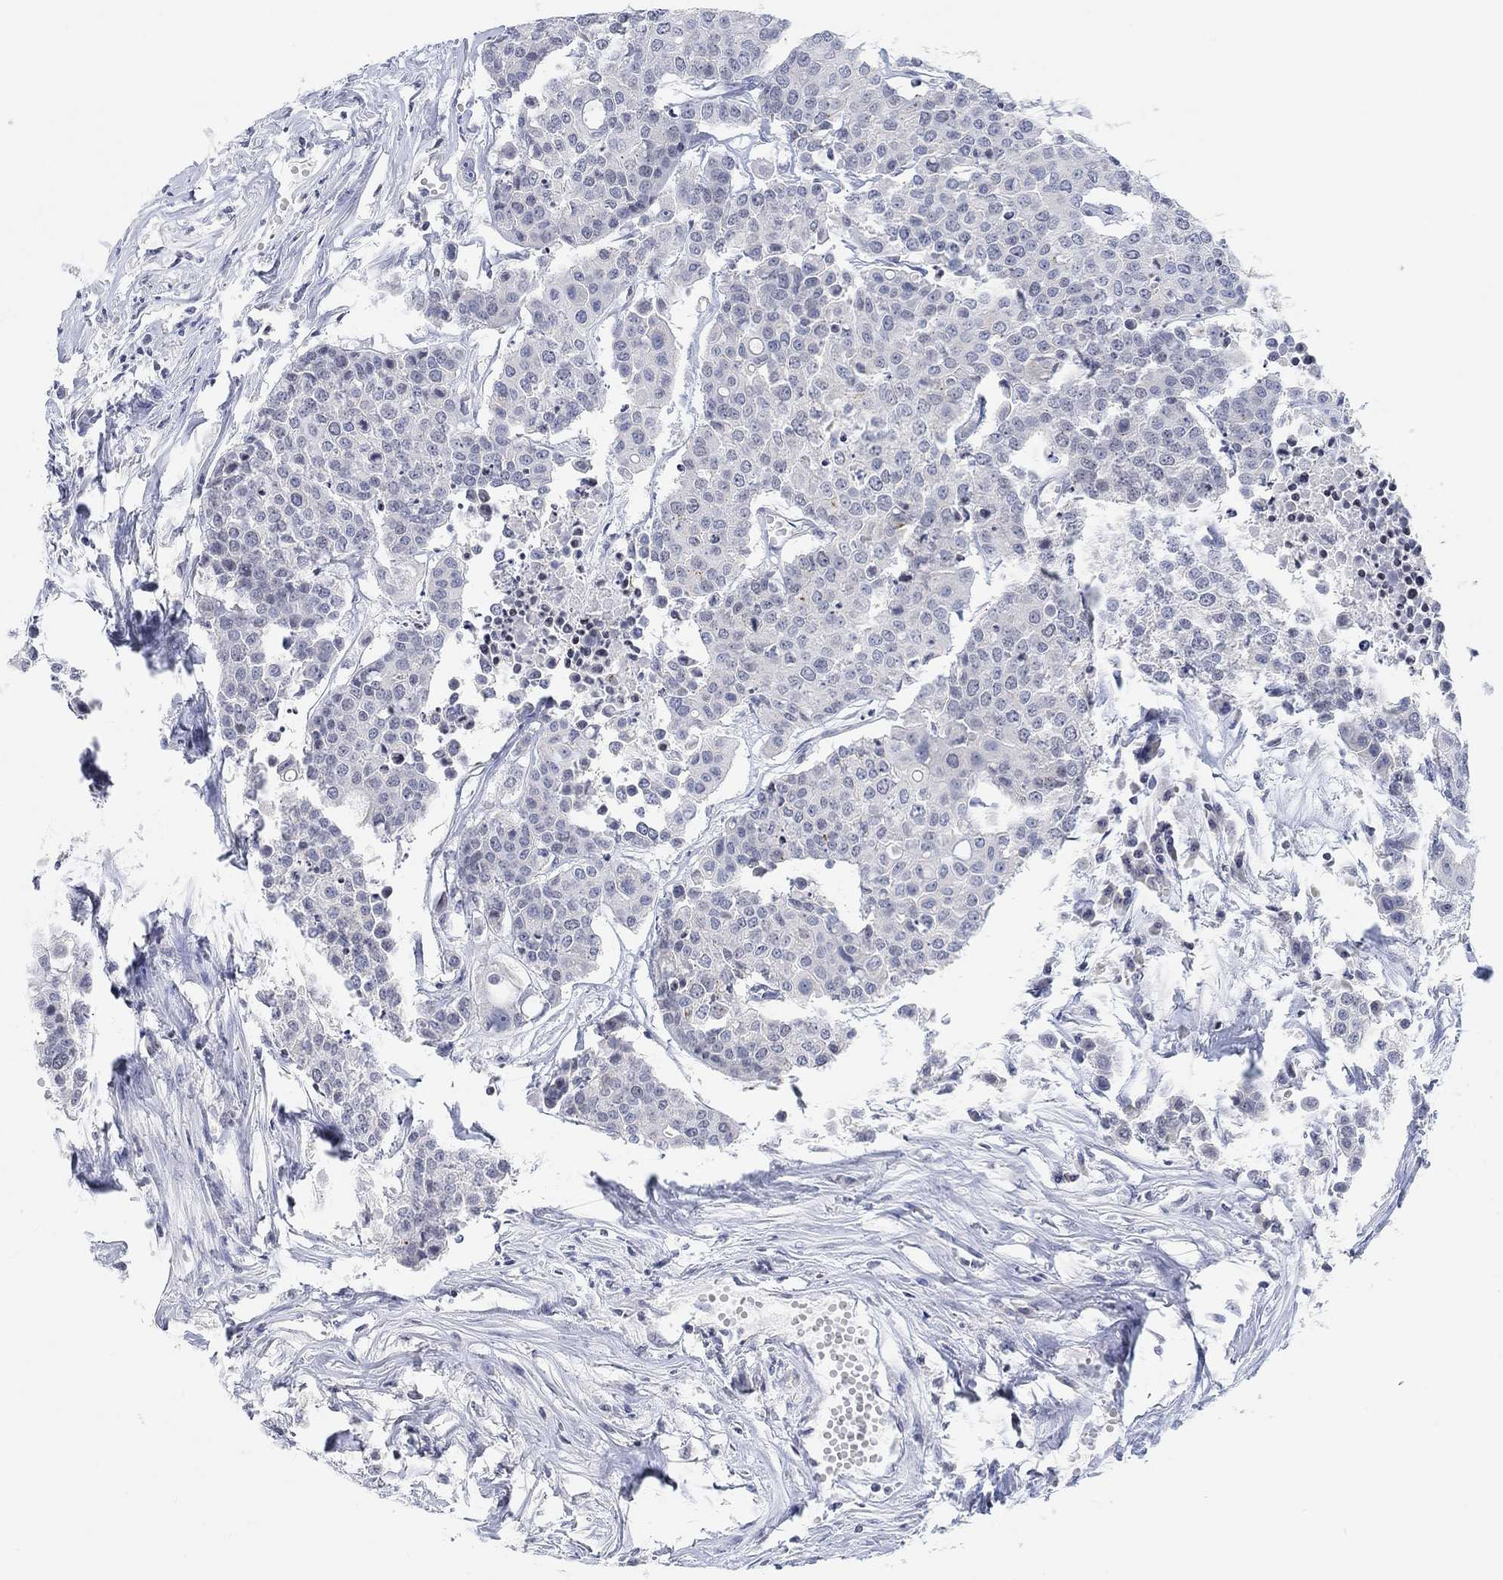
{"staining": {"intensity": "negative", "quantity": "none", "location": "none"}, "tissue": "carcinoid", "cell_type": "Tumor cells", "image_type": "cancer", "snomed": [{"axis": "morphology", "description": "Carcinoid, malignant, NOS"}, {"axis": "topography", "description": "Colon"}], "caption": "Tumor cells are negative for brown protein staining in malignant carcinoid.", "gene": "ATP6V1E2", "patient": {"sex": "male", "age": 81}}